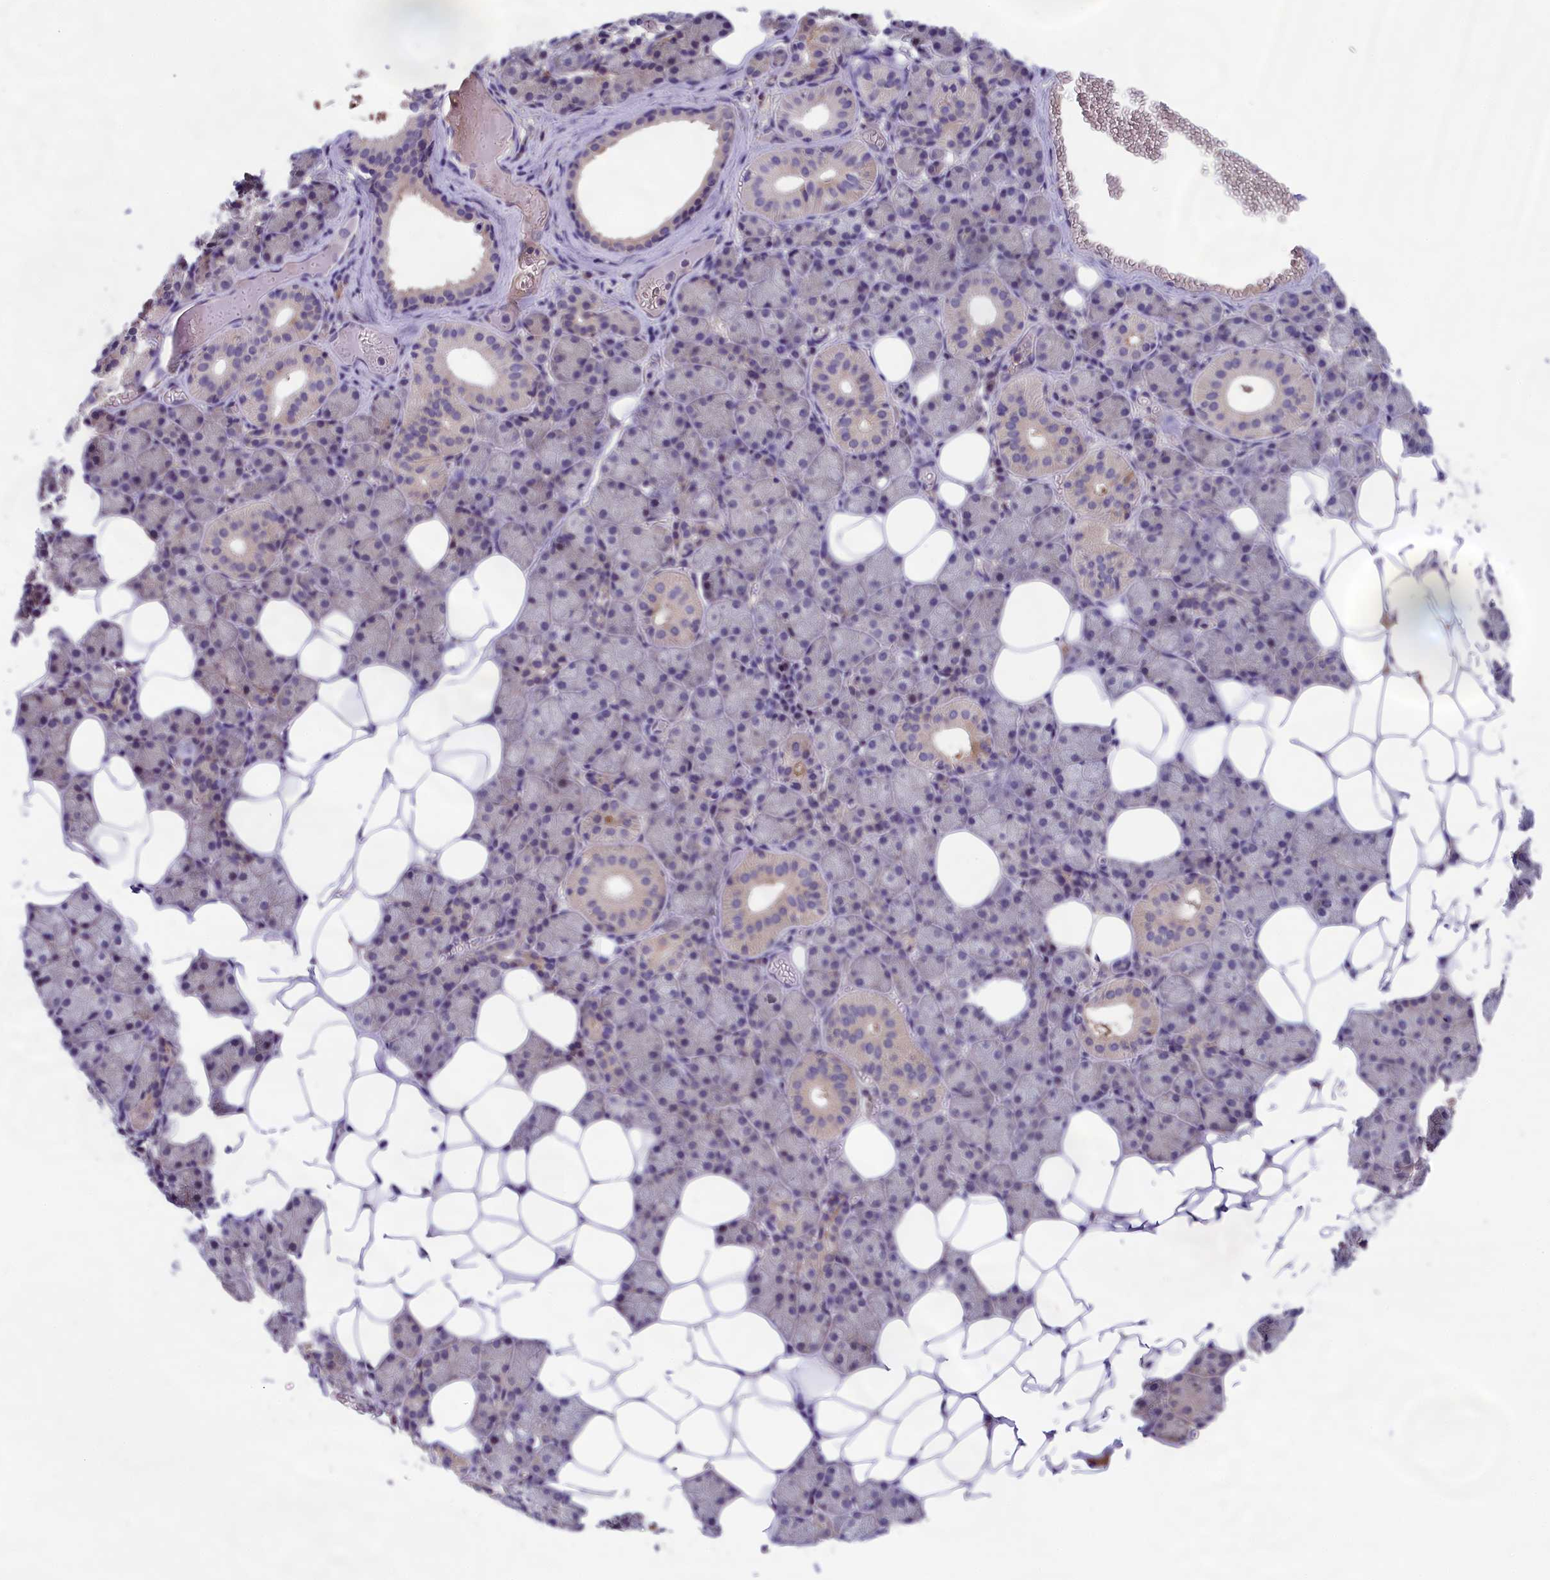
{"staining": {"intensity": "negative", "quantity": "none", "location": "none"}, "tissue": "salivary gland", "cell_type": "Glandular cells", "image_type": "normal", "snomed": [{"axis": "morphology", "description": "Normal tissue, NOS"}, {"axis": "topography", "description": "Salivary gland"}], "caption": "Immunohistochemistry micrograph of normal salivary gland stained for a protein (brown), which displays no expression in glandular cells.", "gene": "ABCC8", "patient": {"sex": "female", "age": 33}}